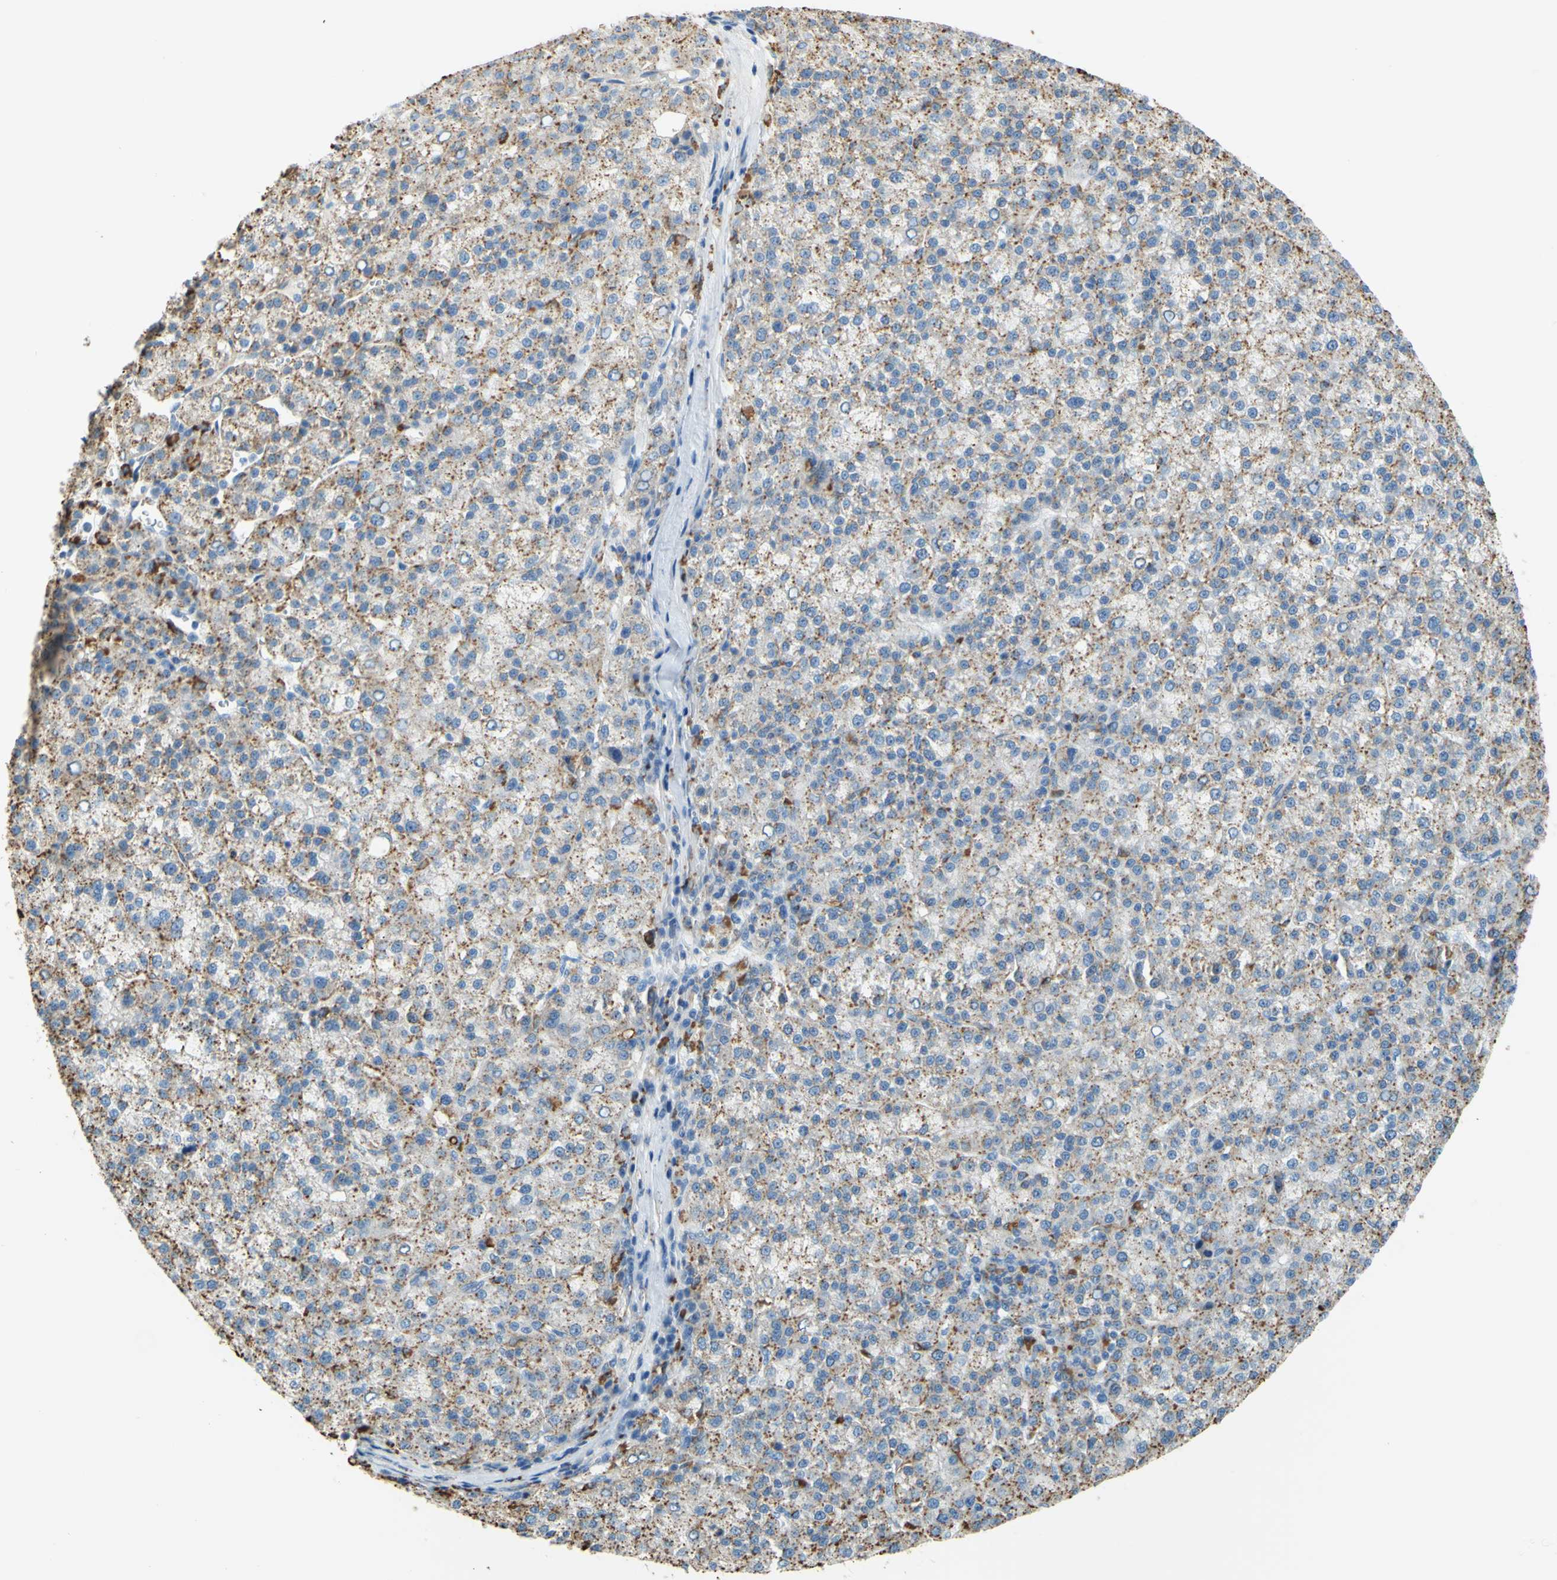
{"staining": {"intensity": "moderate", "quantity": ">75%", "location": "cytoplasmic/membranous"}, "tissue": "liver cancer", "cell_type": "Tumor cells", "image_type": "cancer", "snomed": [{"axis": "morphology", "description": "Carcinoma, Hepatocellular, NOS"}, {"axis": "topography", "description": "Liver"}], "caption": "Immunohistochemical staining of liver hepatocellular carcinoma demonstrates medium levels of moderate cytoplasmic/membranous protein expression in about >75% of tumor cells.", "gene": "CTSD", "patient": {"sex": "female", "age": 58}}